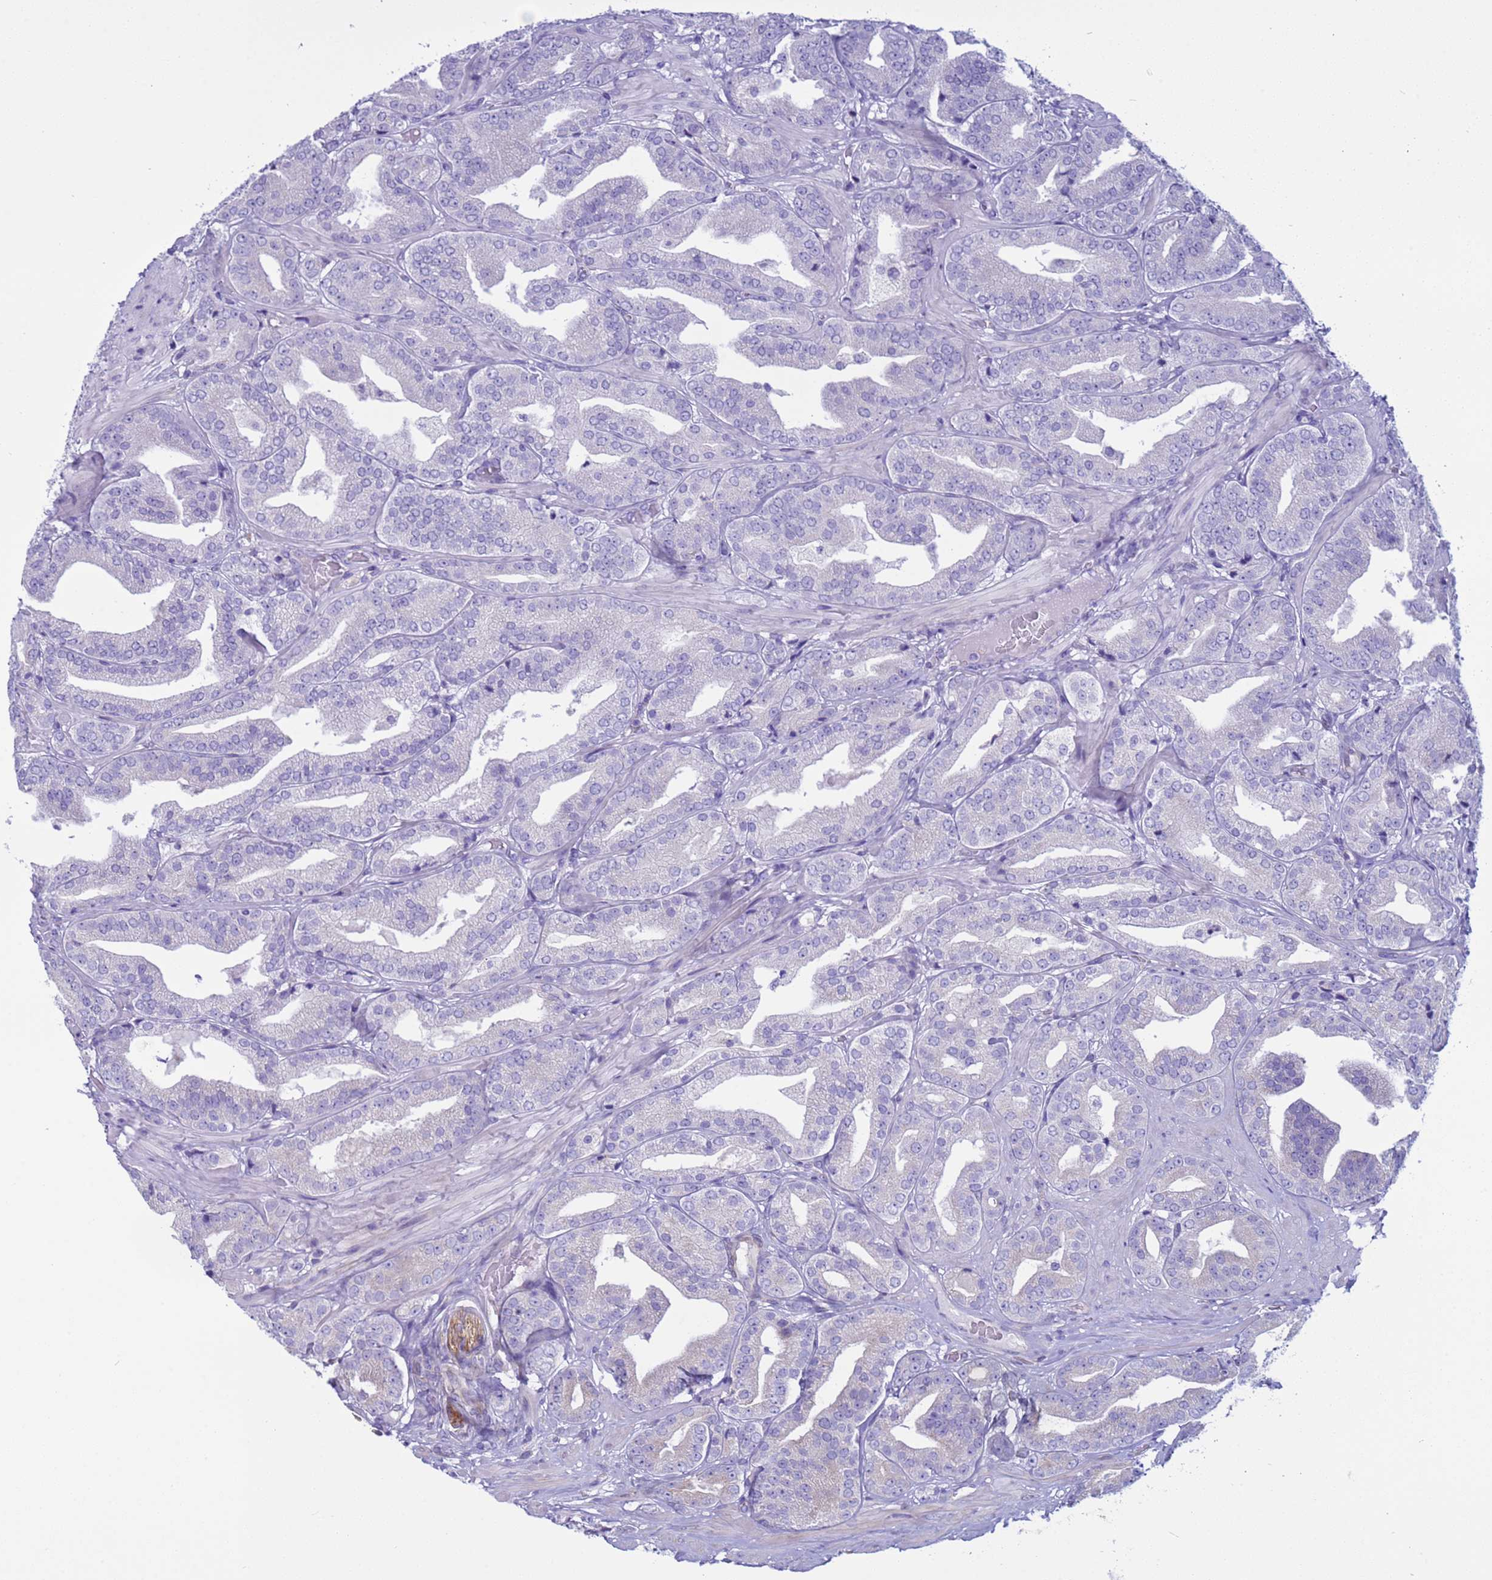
{"staining": {"intensity": "negative", "quantity": "none", "location": "none"}, "tissue": "prostate cancer", "cell_type": "Tumor cells", "image_type": "cancer", "snomed": [{"axis": "morphology", "description": "Adenocarcinoma, High grade"}, {"axis": "topography", "description": "Prostate"}], "caption": "There is no significant positivity in tumor cells of prostate cancer (adenocarcinoma (high-grade)).", "gene": "CST4", "patient": {"sex": "male", "age": 63}}